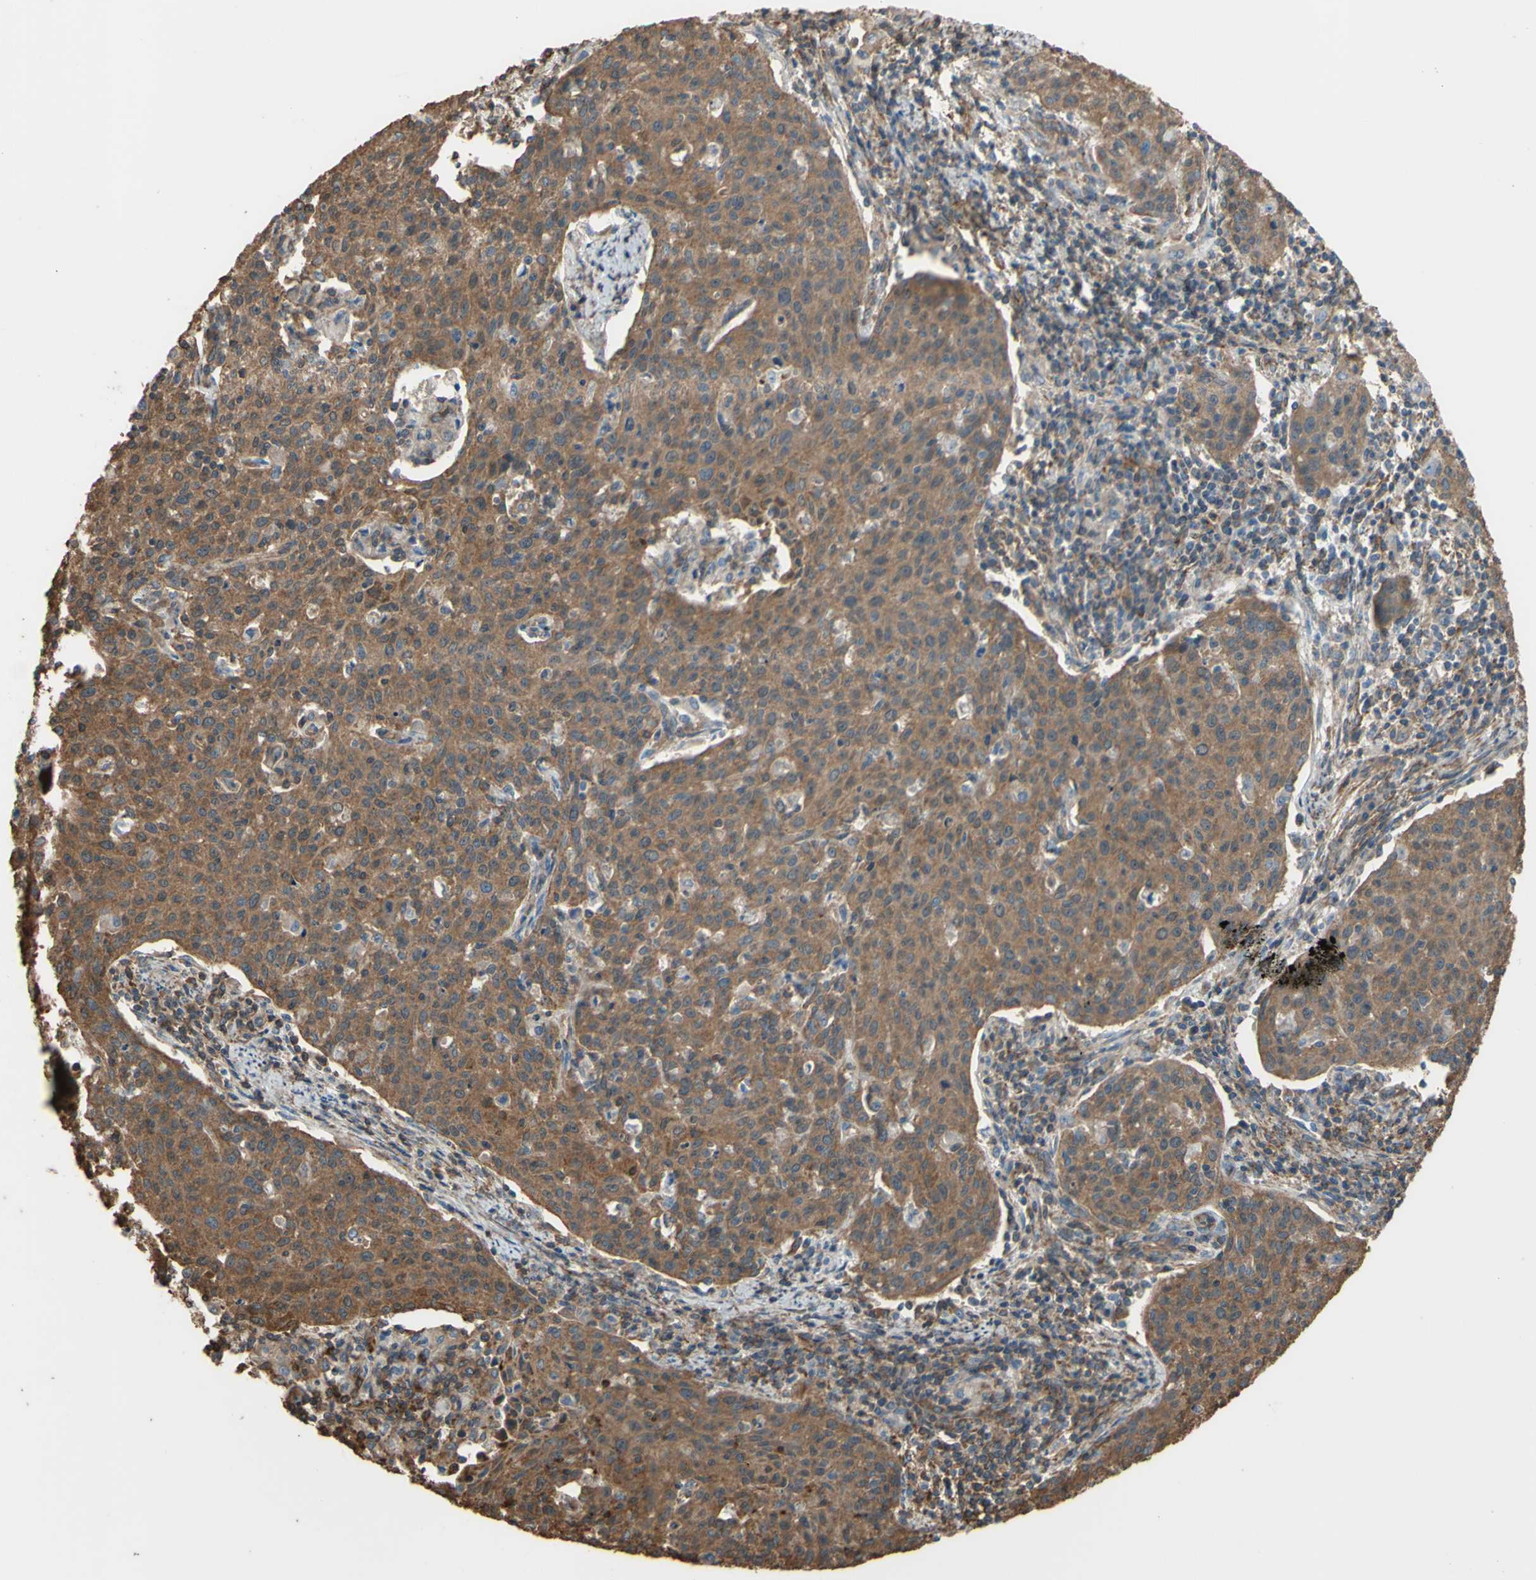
{"staining": {"intensity": "strong", "quantity": ">75%", "location": "cytoplasmic/membranous"}, "tissue": "cervical cancer", "cell_type": "Tumor cells", "image_type": "cancer", "snomed": [{"axis": "morphology", "description": "Squamous cell carcinoma, NOS"}, {"axis": "topography", "description": "Cervix"}], "caption": "Cervical squamous cell carcinoma stained for a protein (brown) reveals strong cytoplasmic/membranous positive expression in approximately >75% of tumor cells.", "gene": "CTTN", "patient": {"sex": "female", "age": 38}}